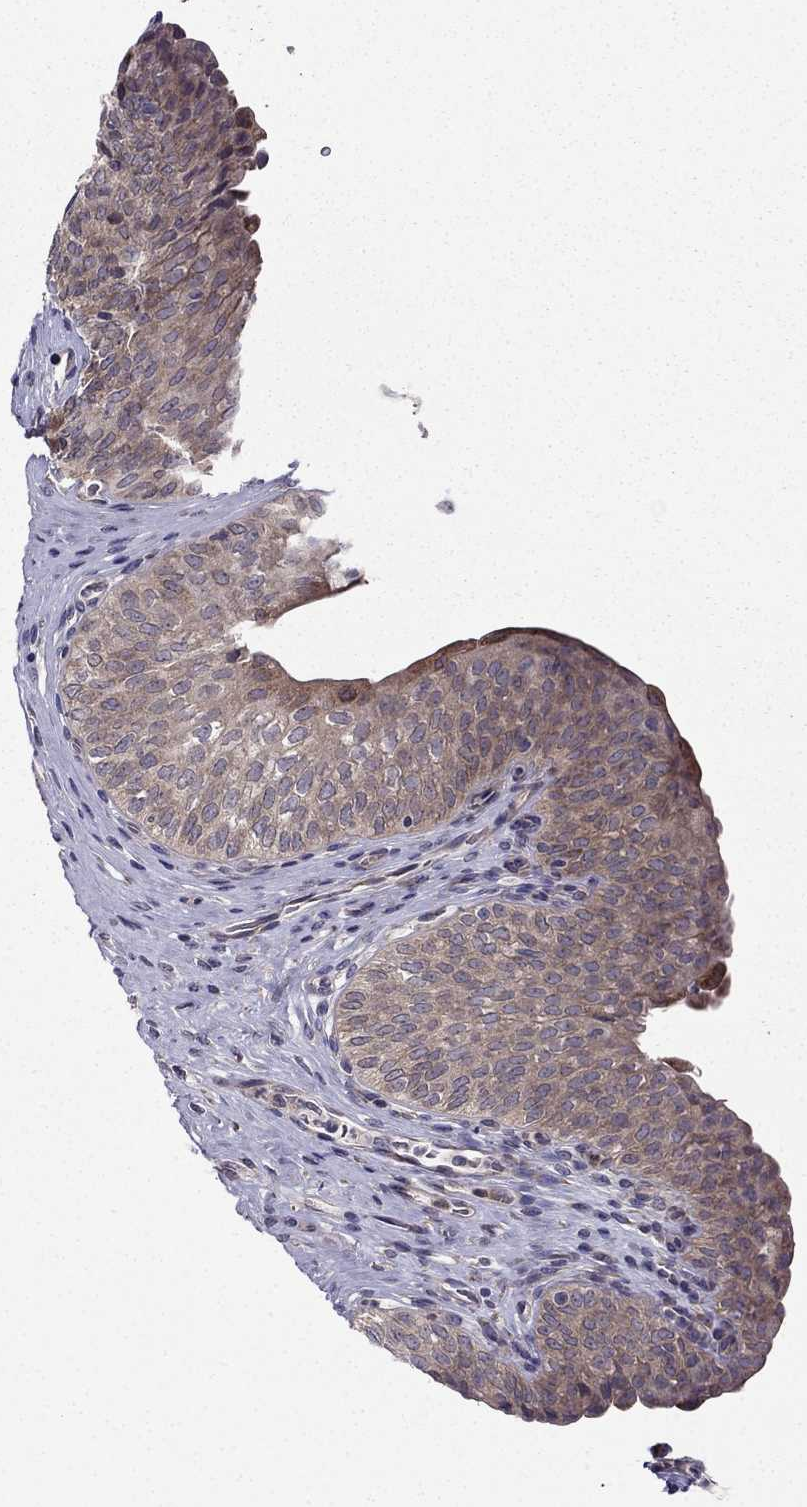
{"staining": {"intensity": "moderate", "quantity": "<25%", "location": "cytoplasmic/membranous"}, "tissue": "urinary bladder", "cell_type": "Urothelial cells", "image_type": "normal", "snomed": [{"axis": "morphology", "description": "Normal tissue, NOS"}, {"axis": "topography", "description": "Urinary bladder"}], "caption": "Immunohistochemistry photomicrograph of normal human urinary bladder stained for a protein (brown), which exhibits low levels of moderate cytoplasmic/membranous staining in about <25% of urothelial cells.", "gene": "ARHGEF28", "patient": {"sex": "male", "age": 66}}